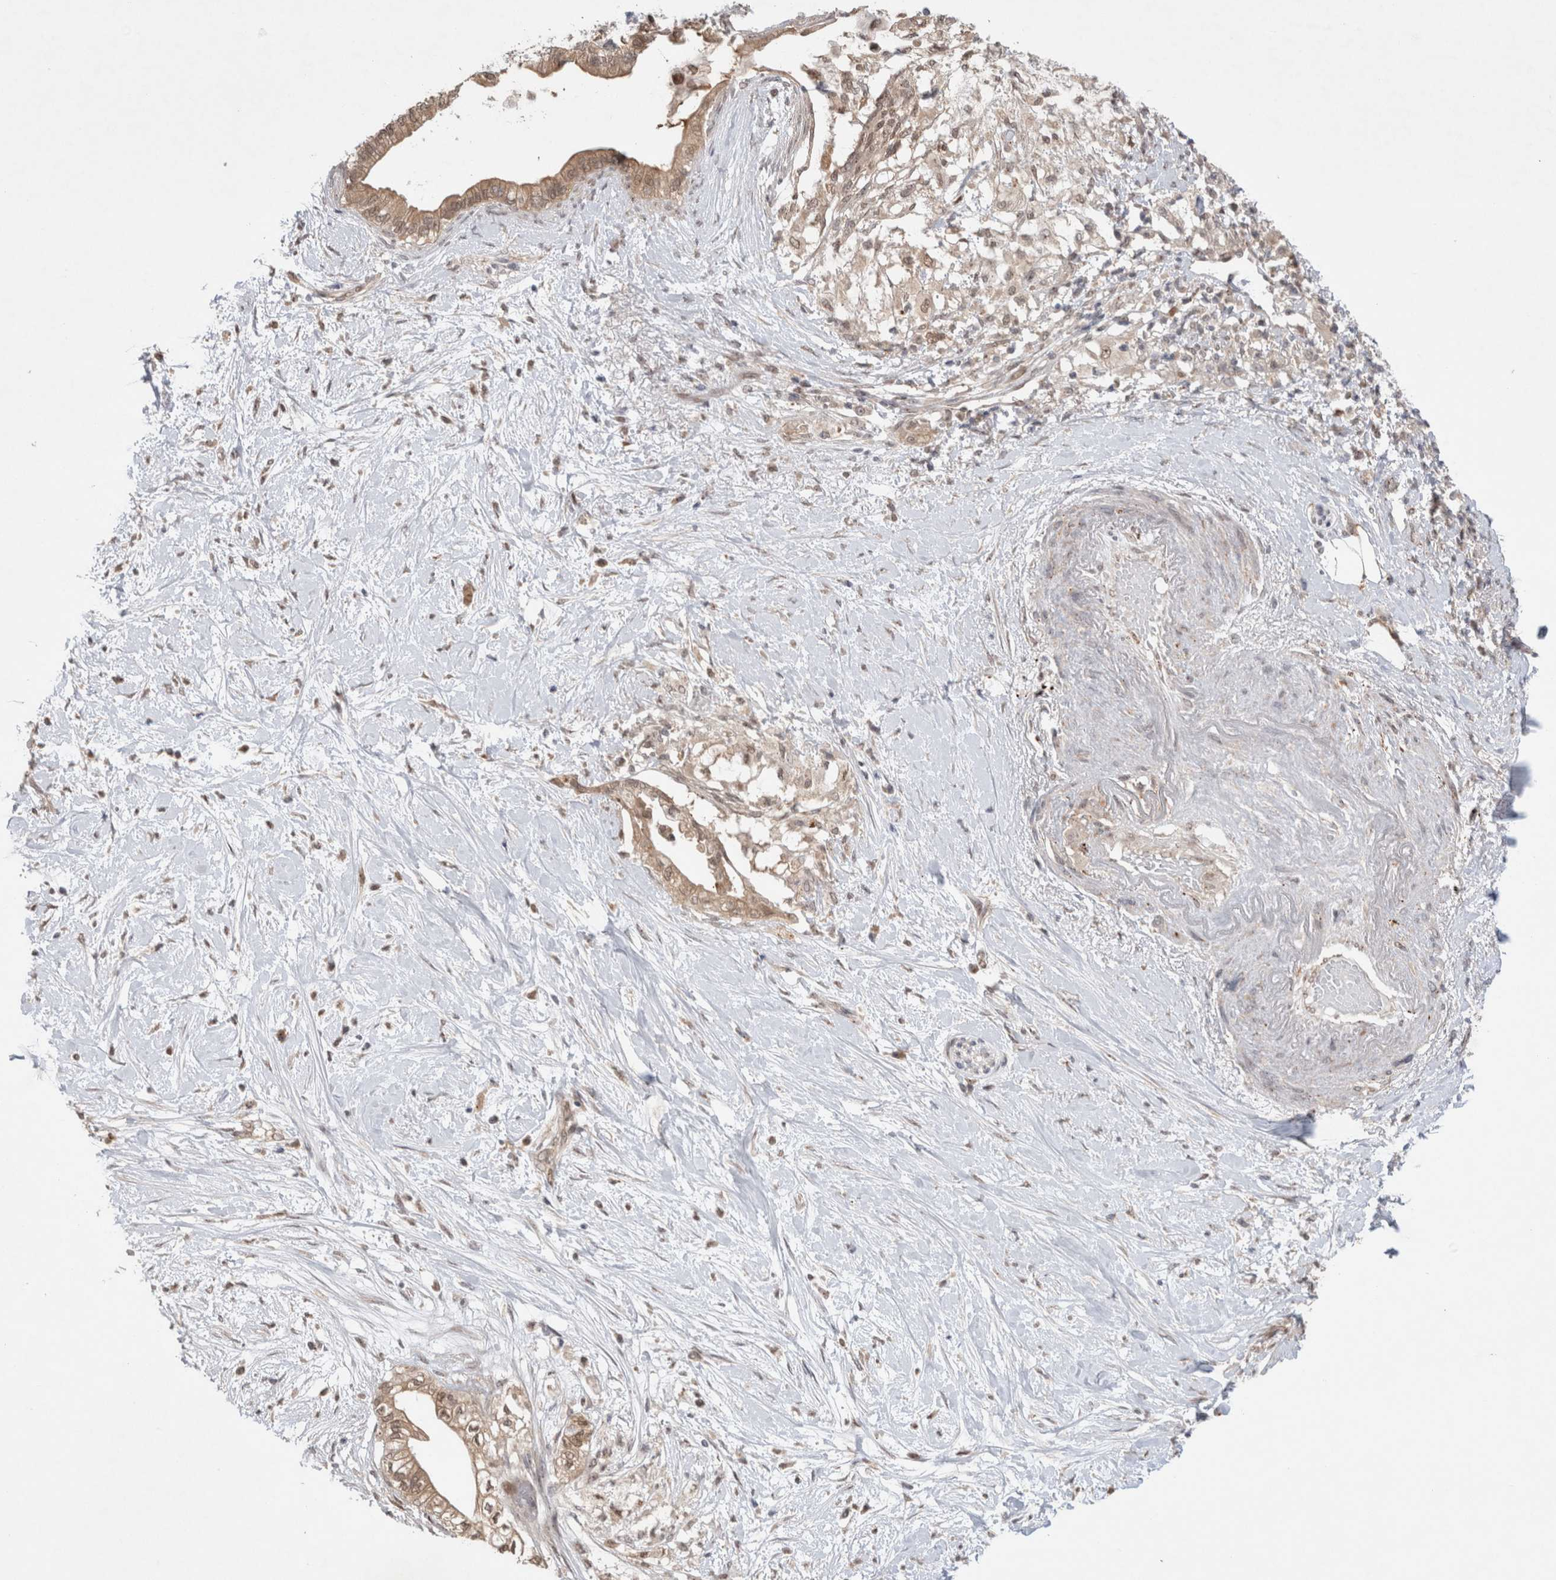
{"staining": {"intensity": "weak", "quantity": ">75%", "location": "cytoplasmic/membranous,nuclear"}, "tissue": "pancreatic cancer", "cell_type": "Tumor cells", "image_type": "cancer", "snomed": [{"axis": "morphology", "description": "Normal tissue, NOS"}, {"axis": "morphology", "description": "Adenocarcinoma, NOS"}, {"axis": "topography", "description": "Pancreas"}, {"axis": "topography", "description": "Duodenum"}], "caption": "IHC of pancreatic adenocarcinoma displays low levels of weak cytoplasmic/membranous and nuclear positivity in about >75% of tumor cells. (IHC, brightfield microscopy, high magnification).", "gene": "SLC29A1", "patient": {"sex": "female", "age": 60}}